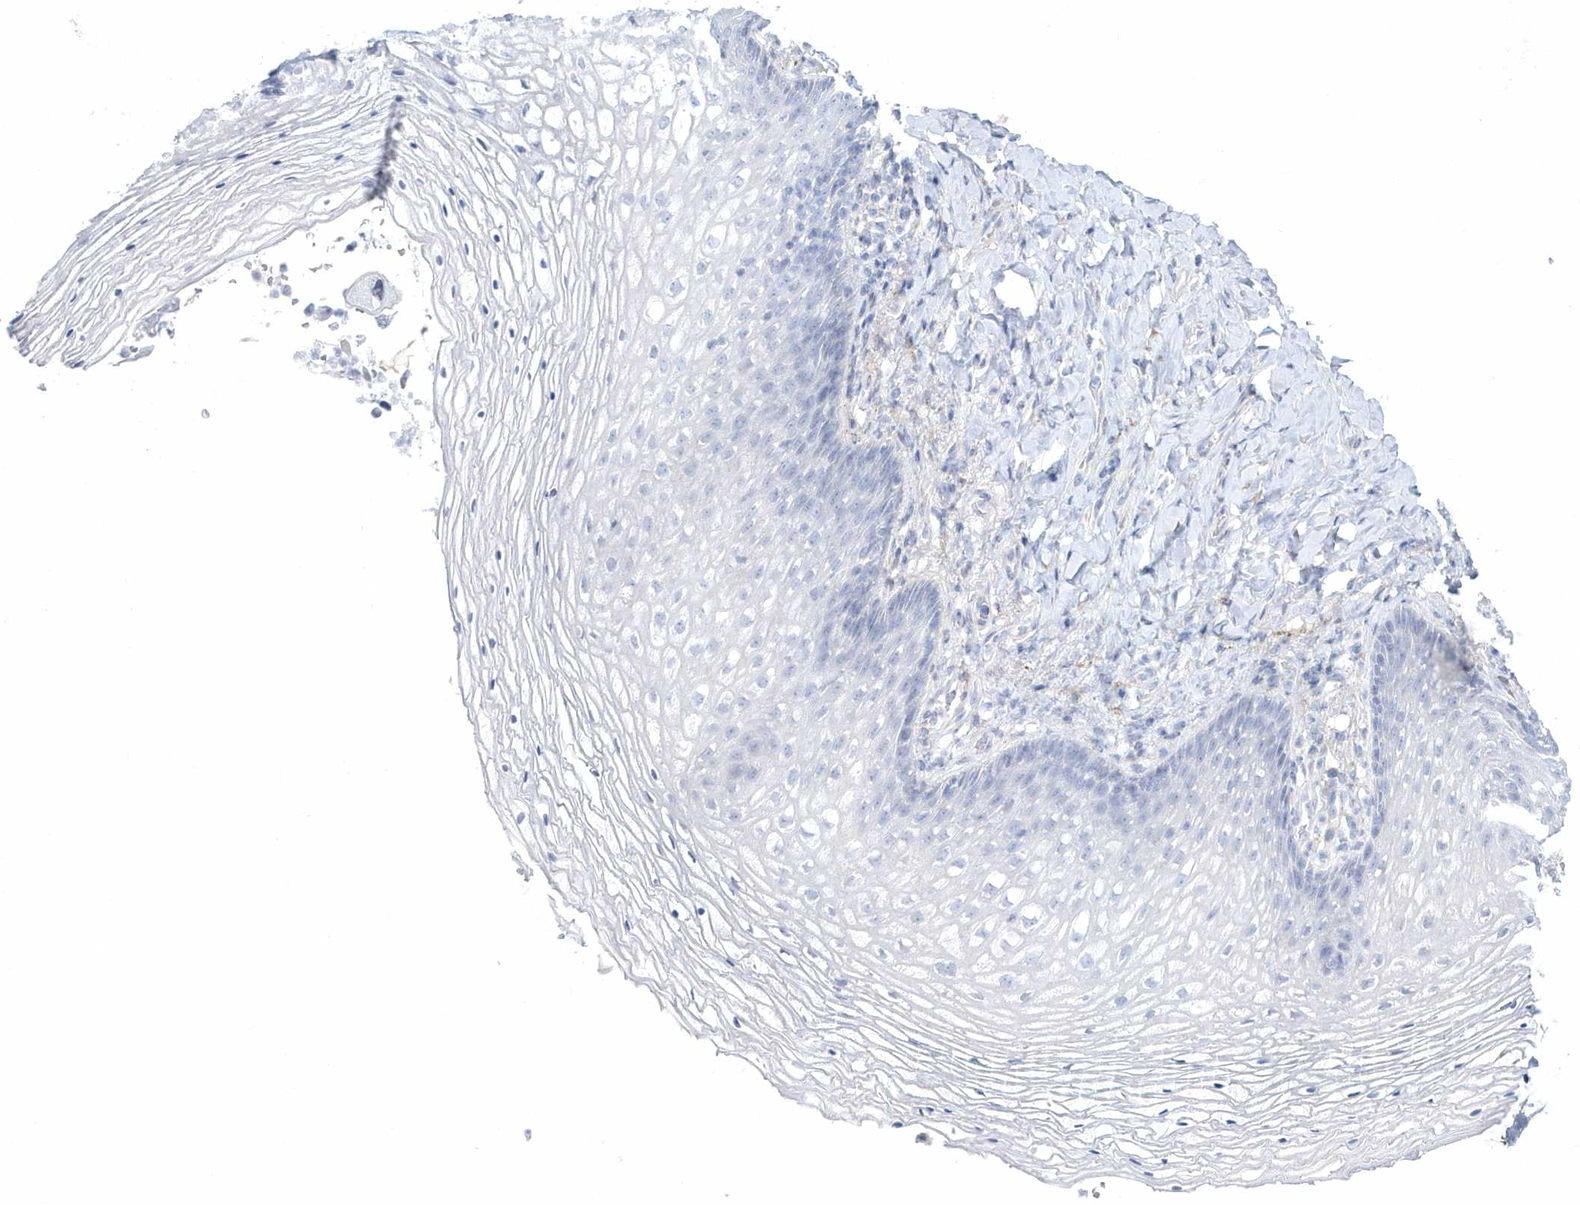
{"staining": {"intensity": "negative", "quantity": "none", "location": "none"}, "tissue": "vagina", "cell_type": "Squamous epithelial cells", "image_type": "normal", "snomed": [{"axis": "morphology", "description": "Normal tissue, NOS"}, {"axis": "topography", "description": "Vagina"}], "caption": "Immunohistochemical staining of unremarkable human vagina displays no significant staining in squamous epithelial cells. The staining is performed using DAB (3,3'-diaminobenzidine) brown chromogen with nuclei counter-stained in using hematoxylin.", "gene": "WDR27", "patient": {"sex": "female", "age": 60}}